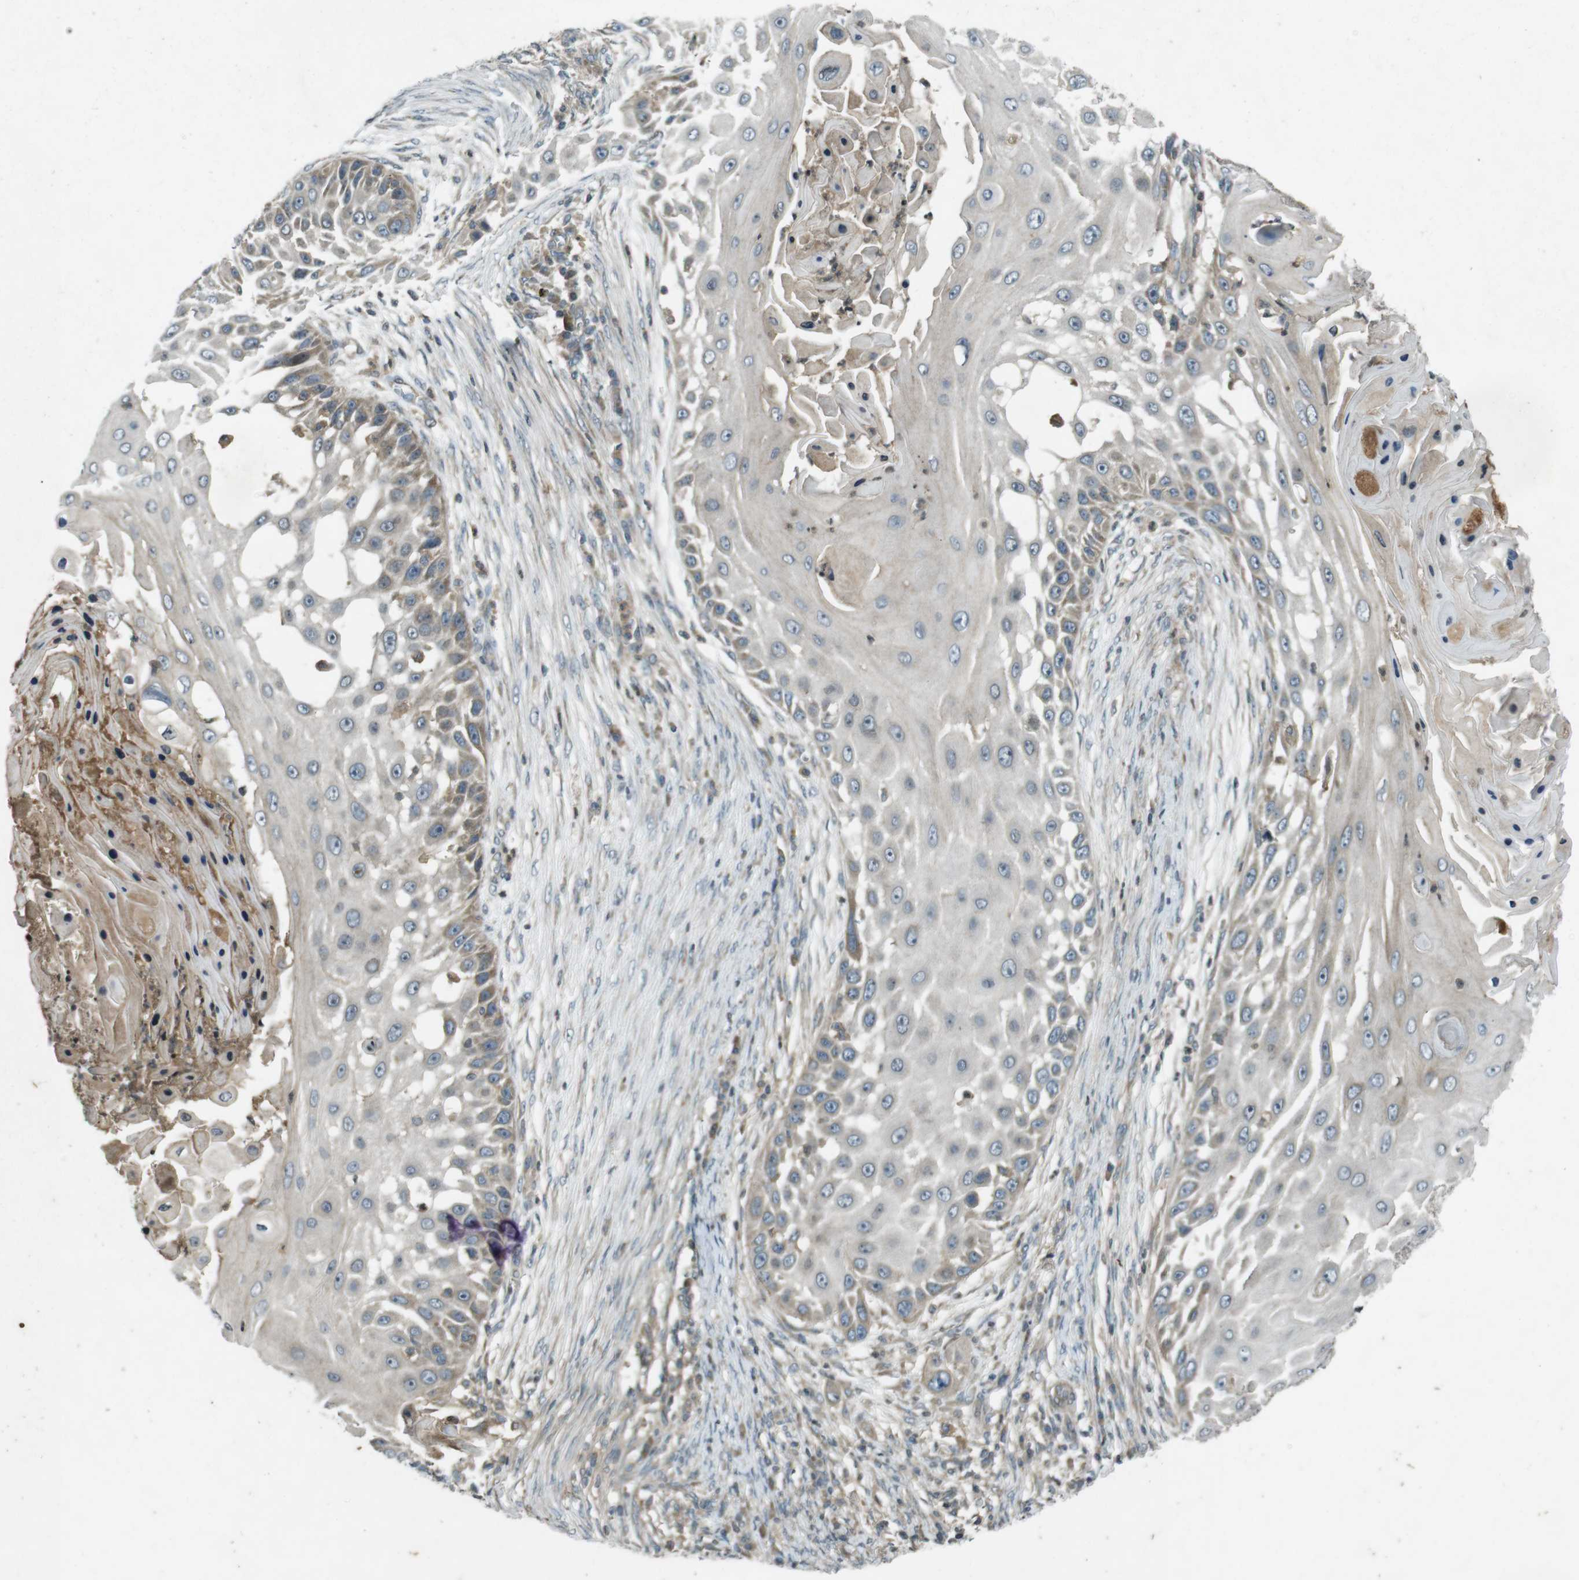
{"staining": {"intensity": "weak", "quantity": "25%-75%", "location": "cytoplasmic/membranous"}, "tissue": "skin cancer", "cell_type": "Tumor cells", "image_type": "cancer", "snomed": [{"axis": "morphology", "description": "Squamous cell carcinoma, NOS"}, {"axis": "topography", "description": "Skin"}], "caption": "Weak cytoplasmic/membranous expression is identified in approximately 25%-75% of tumor cells in skin squamous cell carcinoma.", "gene": "ZYX", "patient": {"sex": "female", "age": 44}}